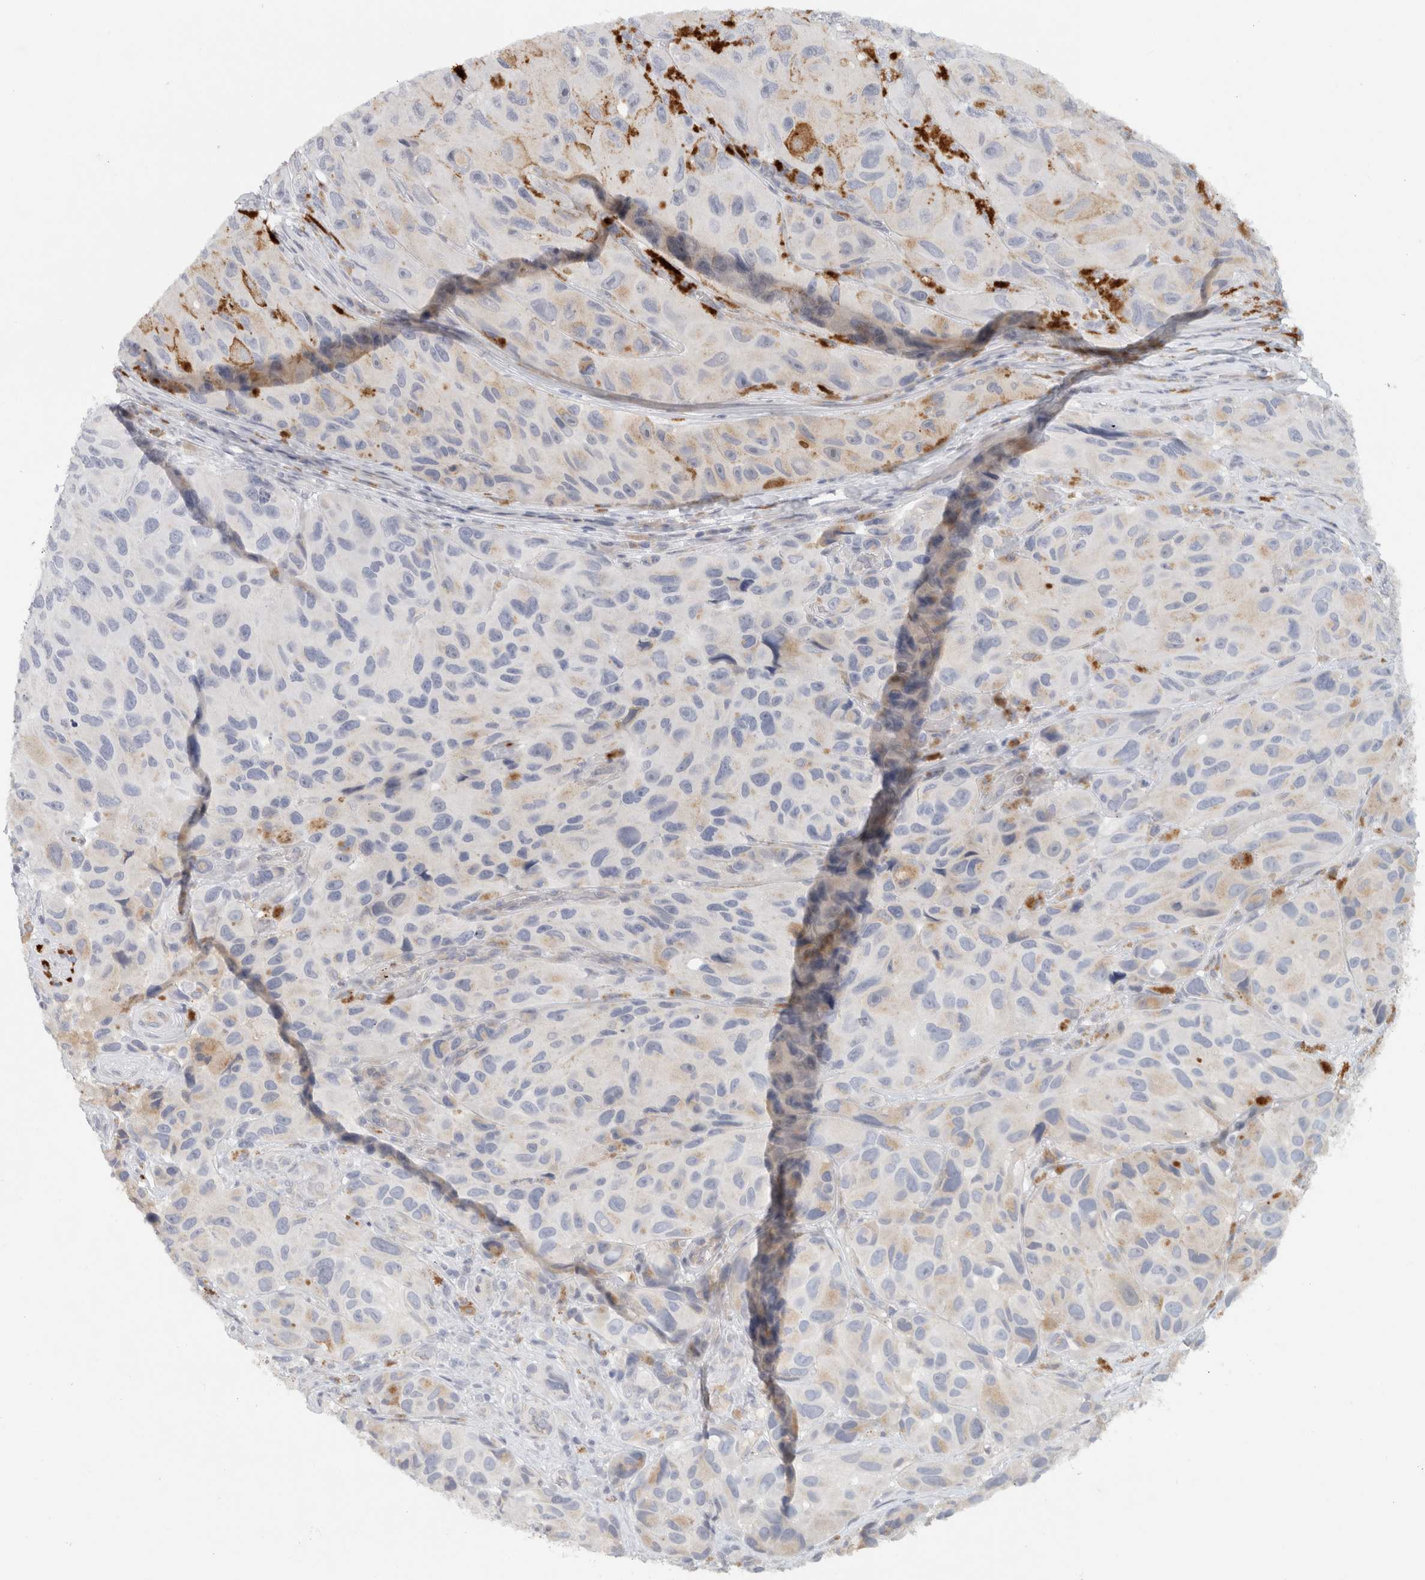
{"staining": {"intensity": "negative", "quantity": "none", "location": "none"}, "tissue": "melanoma", "cell_type": "Tumor cells", "image_type": "cancer", "snomed": [{"axis": "morphology", "description": "Malignant melanoma, NOS"}, {"axis": "topography", "description": "Skin"}], "caption": "Tumor cells show no significant protein positivity in malignant melanoma. The staining is performed using DAB (3,3'-diaminobenzidine) brown chromogen with nuclei counter-stained in using hematoxylin.", "gene": "STK31", "patient": {"sex": "female", "age": 73}}